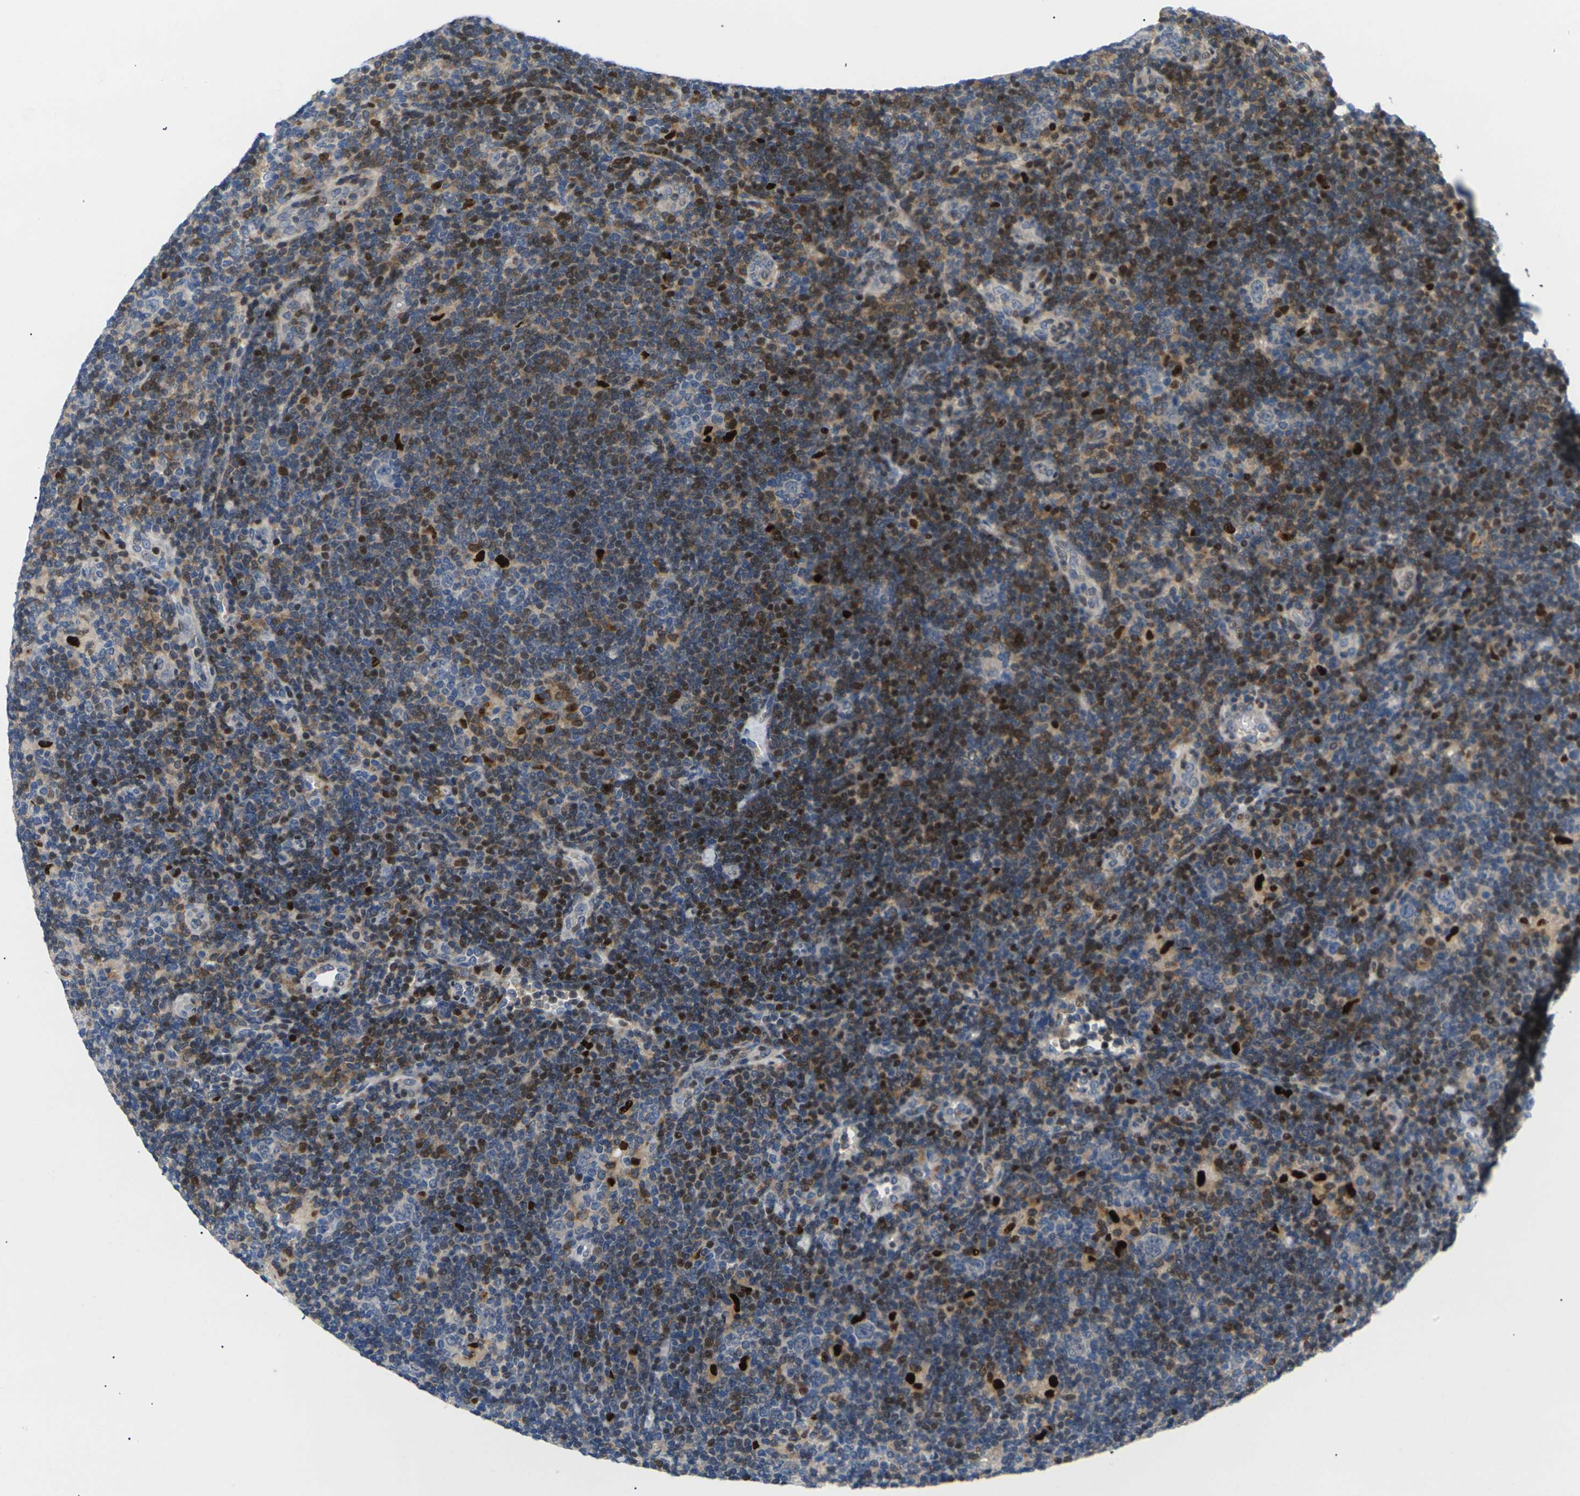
{"staining": {"intensity": "negative", "quantity": "none", "location": "none"}, "tissue": "lymphoma", "cell_type": "Tumor cells", "image_type": "cancer", "snomed": [{"axis": "morphology", "description": "Hodgkin's disease, NOS"}, {"axis": "topography", "description": "Lymph node"}], "caption": "Hodgkin's disease was stained to show a protein in brown. There is no significant positivity in tumor cells.", "gene": "RPS6KA3", "patient": {"sex": "female", "age": 57}}